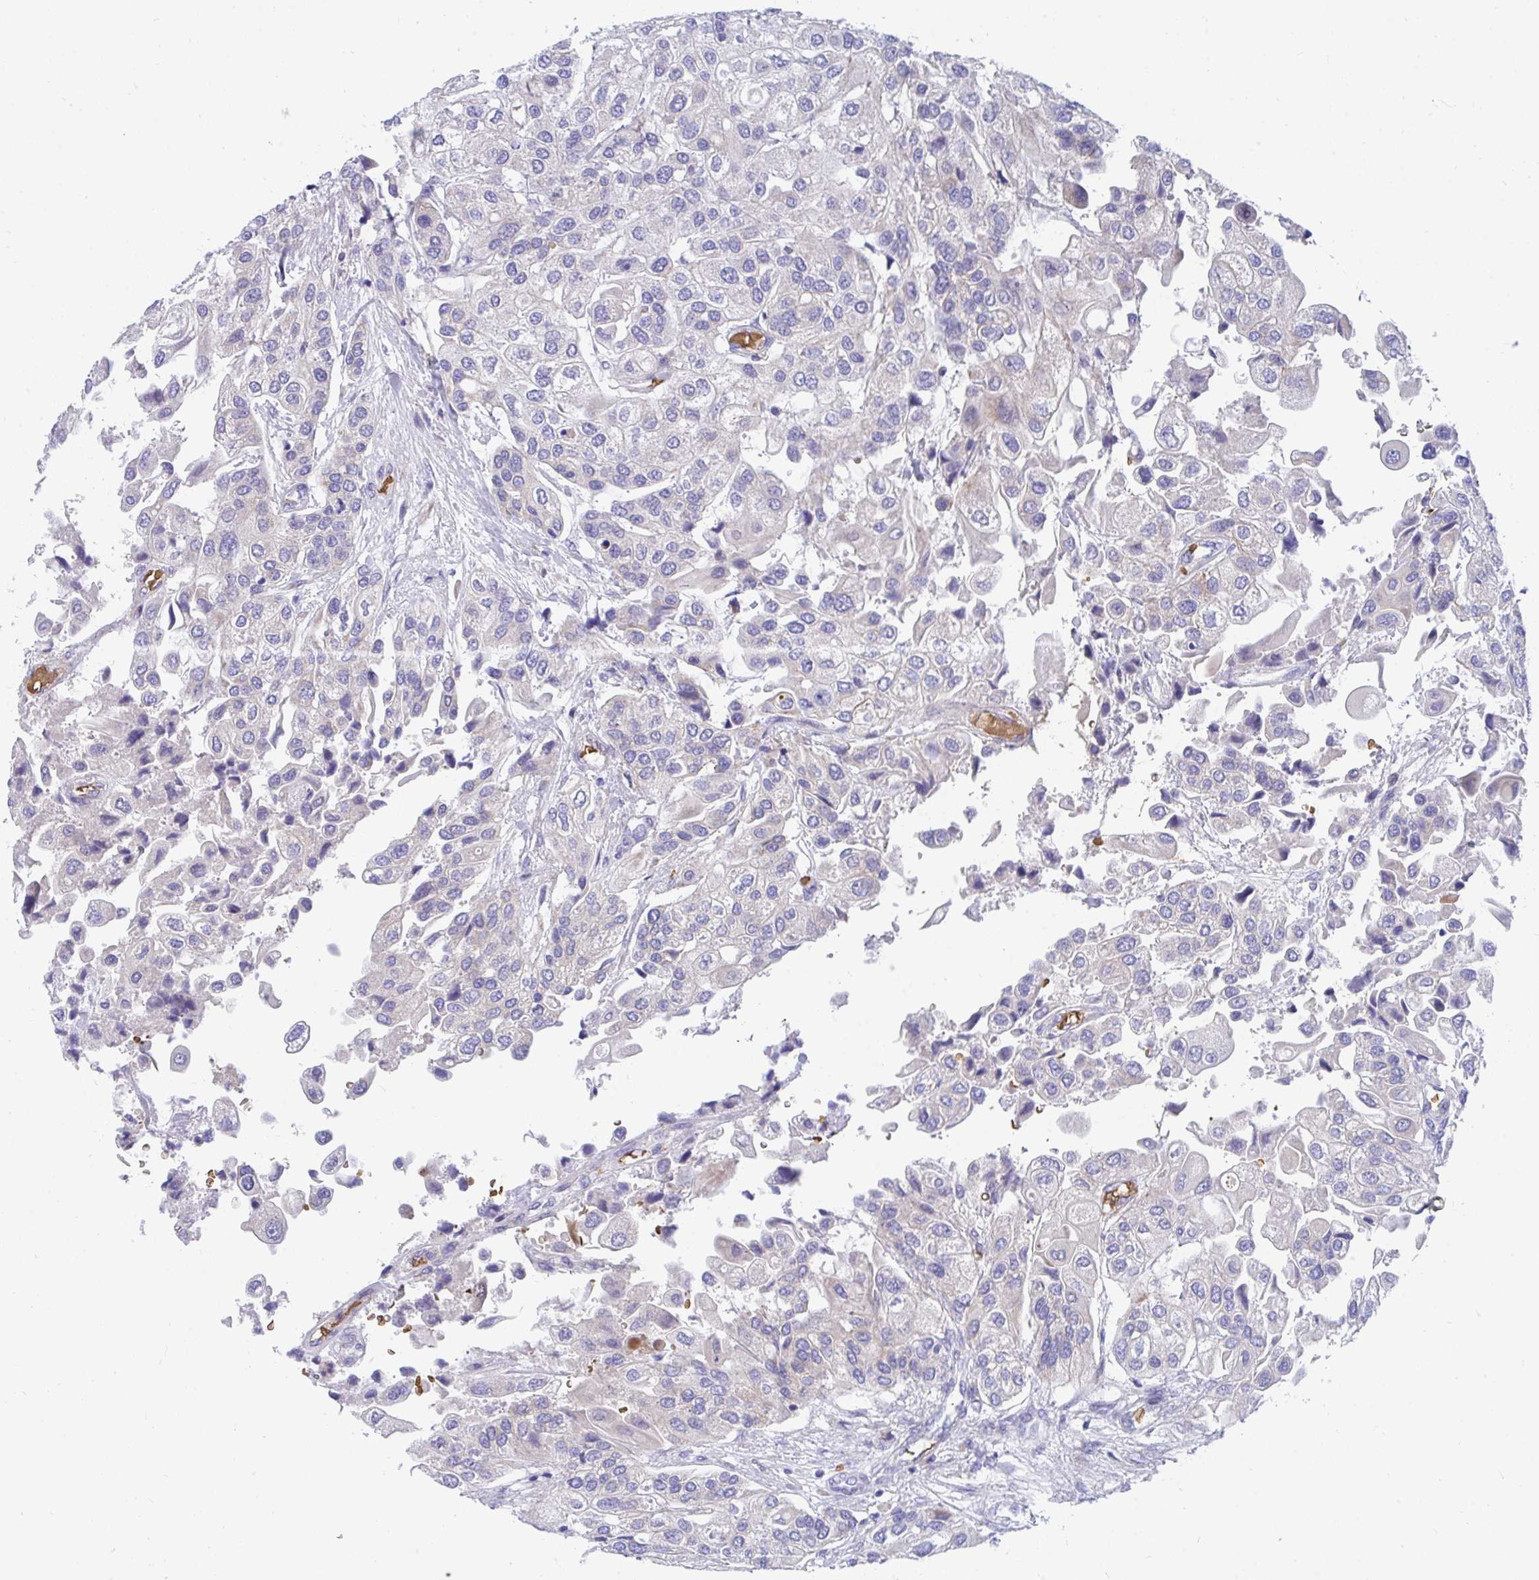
{"staining": {"intensity": "negative", "quantity": "none", "location": "none"}, "tissue": "urothelial cancer", "cell_type": "Tumor cells", "image_type": "cancer", "snomed": [{"axis": "morphology", "description": "Urothelial carcinoma, High grade"}, {"axis": "topography", "description": "Urinary bladder"}], "caption": "A high-resolution image shows immunohistochemistry (IHC) staining of urothelial cancer, which displays no significant staining in tumor cells.", "gene": "MROH2B", "patient": {"sex": "female", "age": 64}}